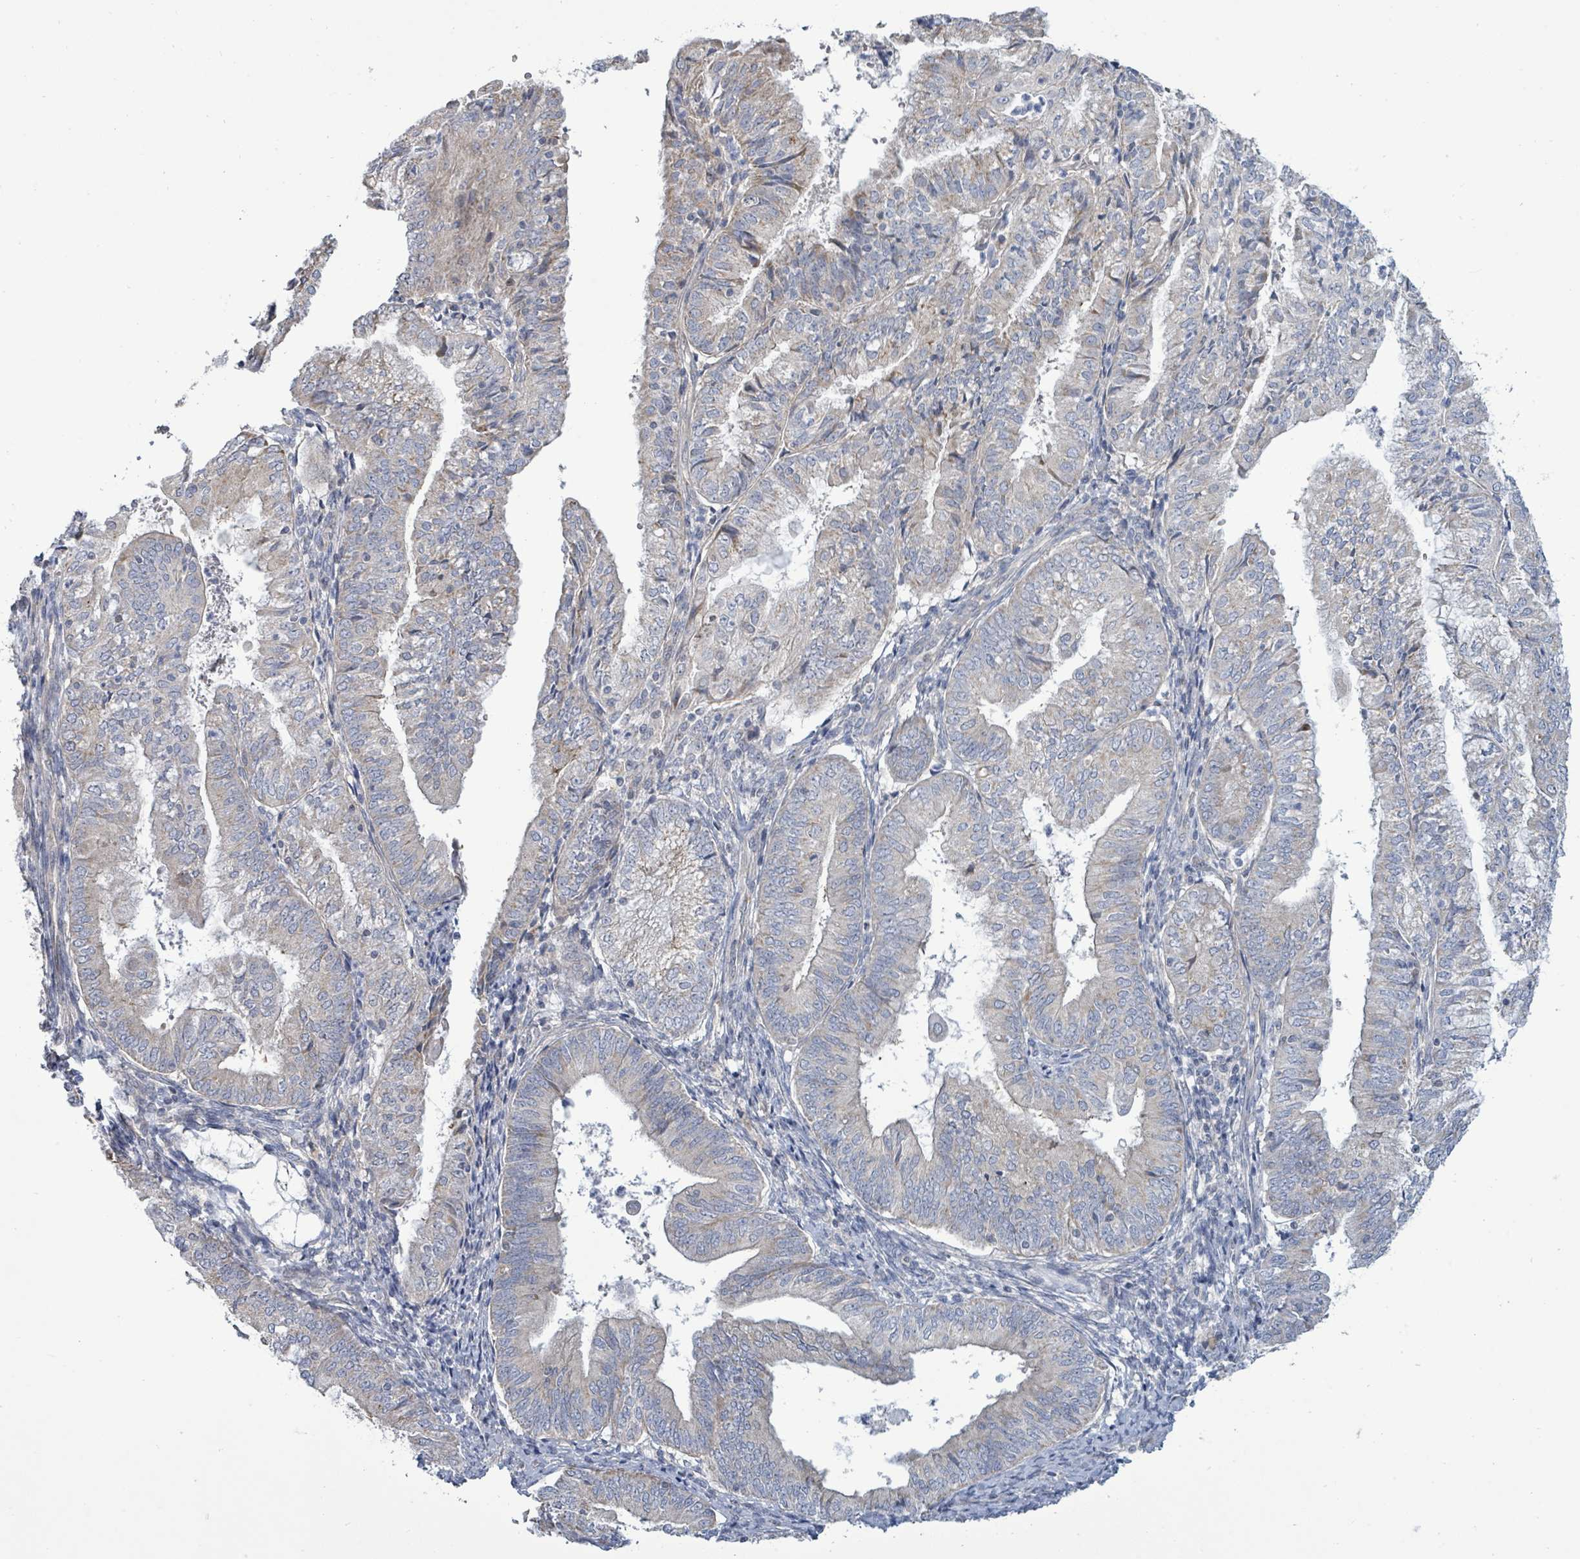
{"staining": {"intensity": "weak", "quantity": "<25%", "location": "cytoplasmic/membranous"}, "tissue": "endometrial cancer", "cell_type": "Tumor cells", "image_type": "cancer", "snomed": [{"axis": "morphology", "description": "Adenocarcinoma, NOS"}, {"axis": "topography", "description": "Endometrium"}], "caption": "DAB (3,3'-diaminobenzidine) immunohistochemical staining of adenocarcinoma (endometrial) reveals no significant positivity in tumor cells.", "gene": "ZFPM1", "patient": {"sex": "female", "age": 55}}